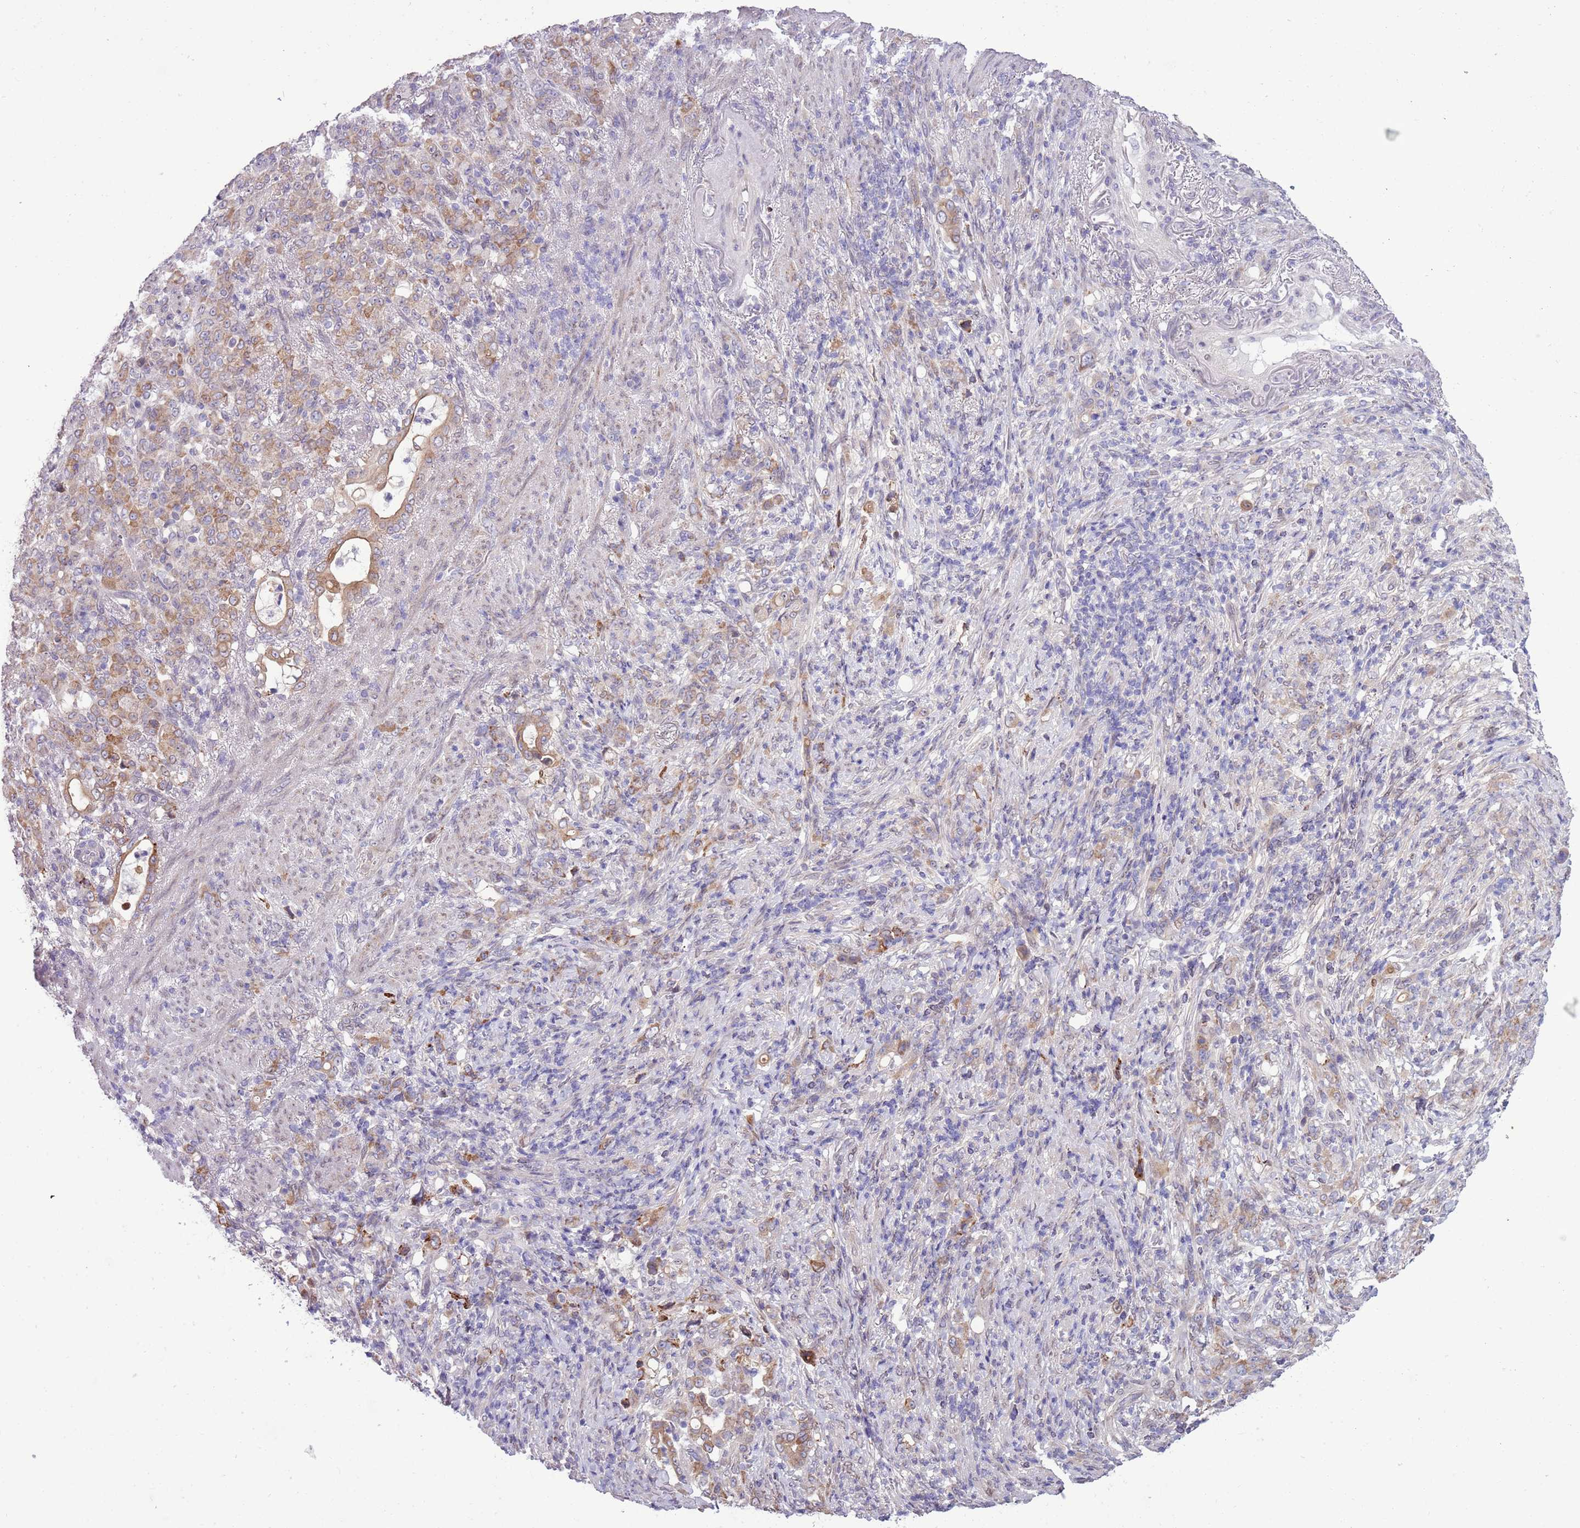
{"staining": {"intensity": "moderate", "quantity": "<25%", "location": "cytoplasmic/membranous"}, "tissue": "stomach cancer", "cell_type": "Tumor cells", "image_type": "cancer", "snomed": [{"axis": "morphology", "description": "Normal tissue, NOS"}, {"axis": "morphology", "description": "Adenocarcinoma, NOS"}, {"axis": "topography", "description": "Stomach"}], "caption": "Stomach adenocarcinoma was stained to show a protein in brown. There is low levels of moderate cytoplasmic/membranous staining in approximately <25% of tumor cells.", "gene": "CCND2", "patient": {"sex": "female", "age": 79}}